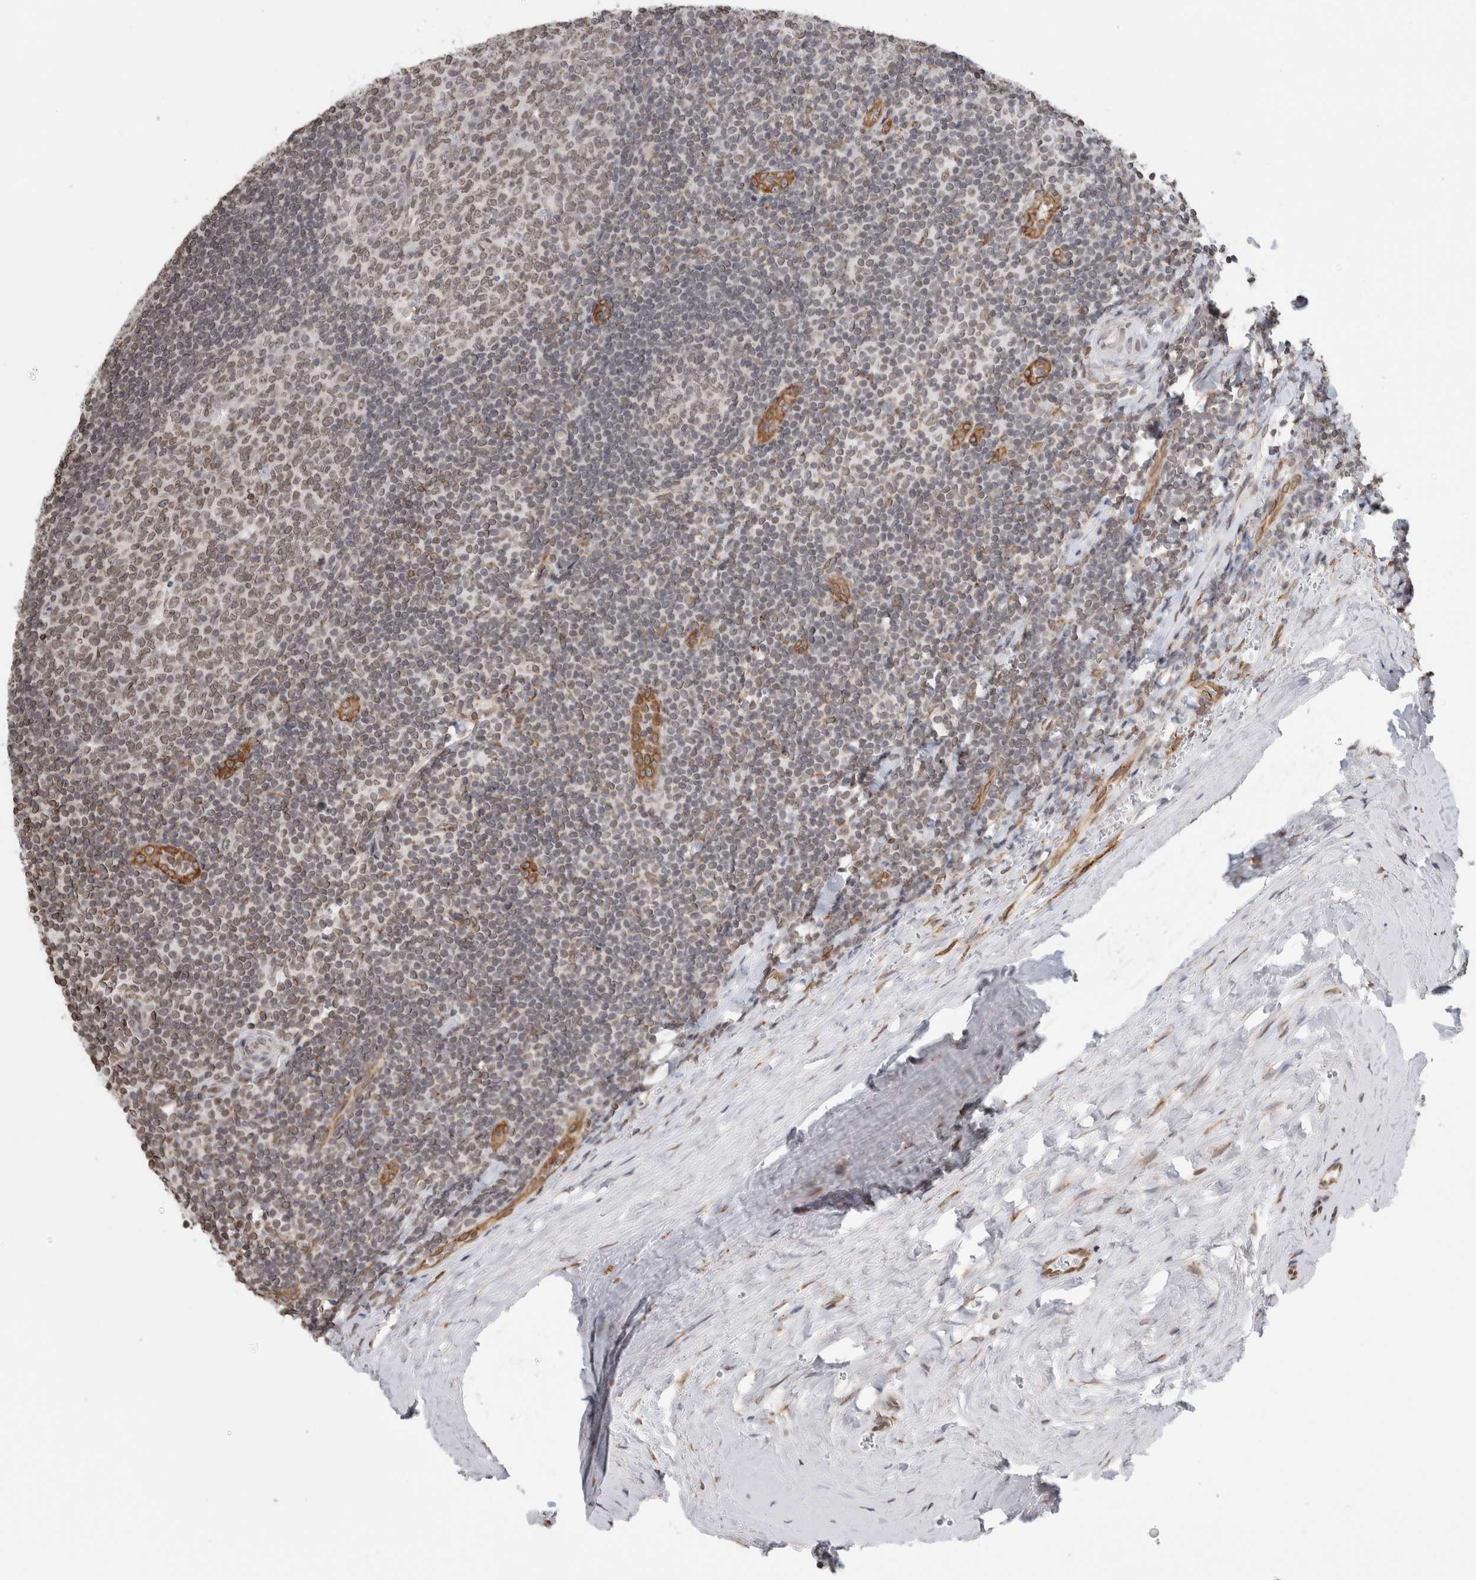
{"staining": {"intensity": "weak", "quantity": ">75%", "location": "nuclear"}, "tissue": "tonsil", "cell_type": "Germinal center cells", "image_type": "normal", "snomed": [{"axis": "morphology", "description": "Normal tissue, NOS"}, {"axis": "topography", "description": "Tonsil"}], "caption": "Germinal center cells show weak nuclear staining in approximately >75% of cells in normal tonsil.", "gene": "RBMX2", "patient": {"sex": "male", "age": 27}}